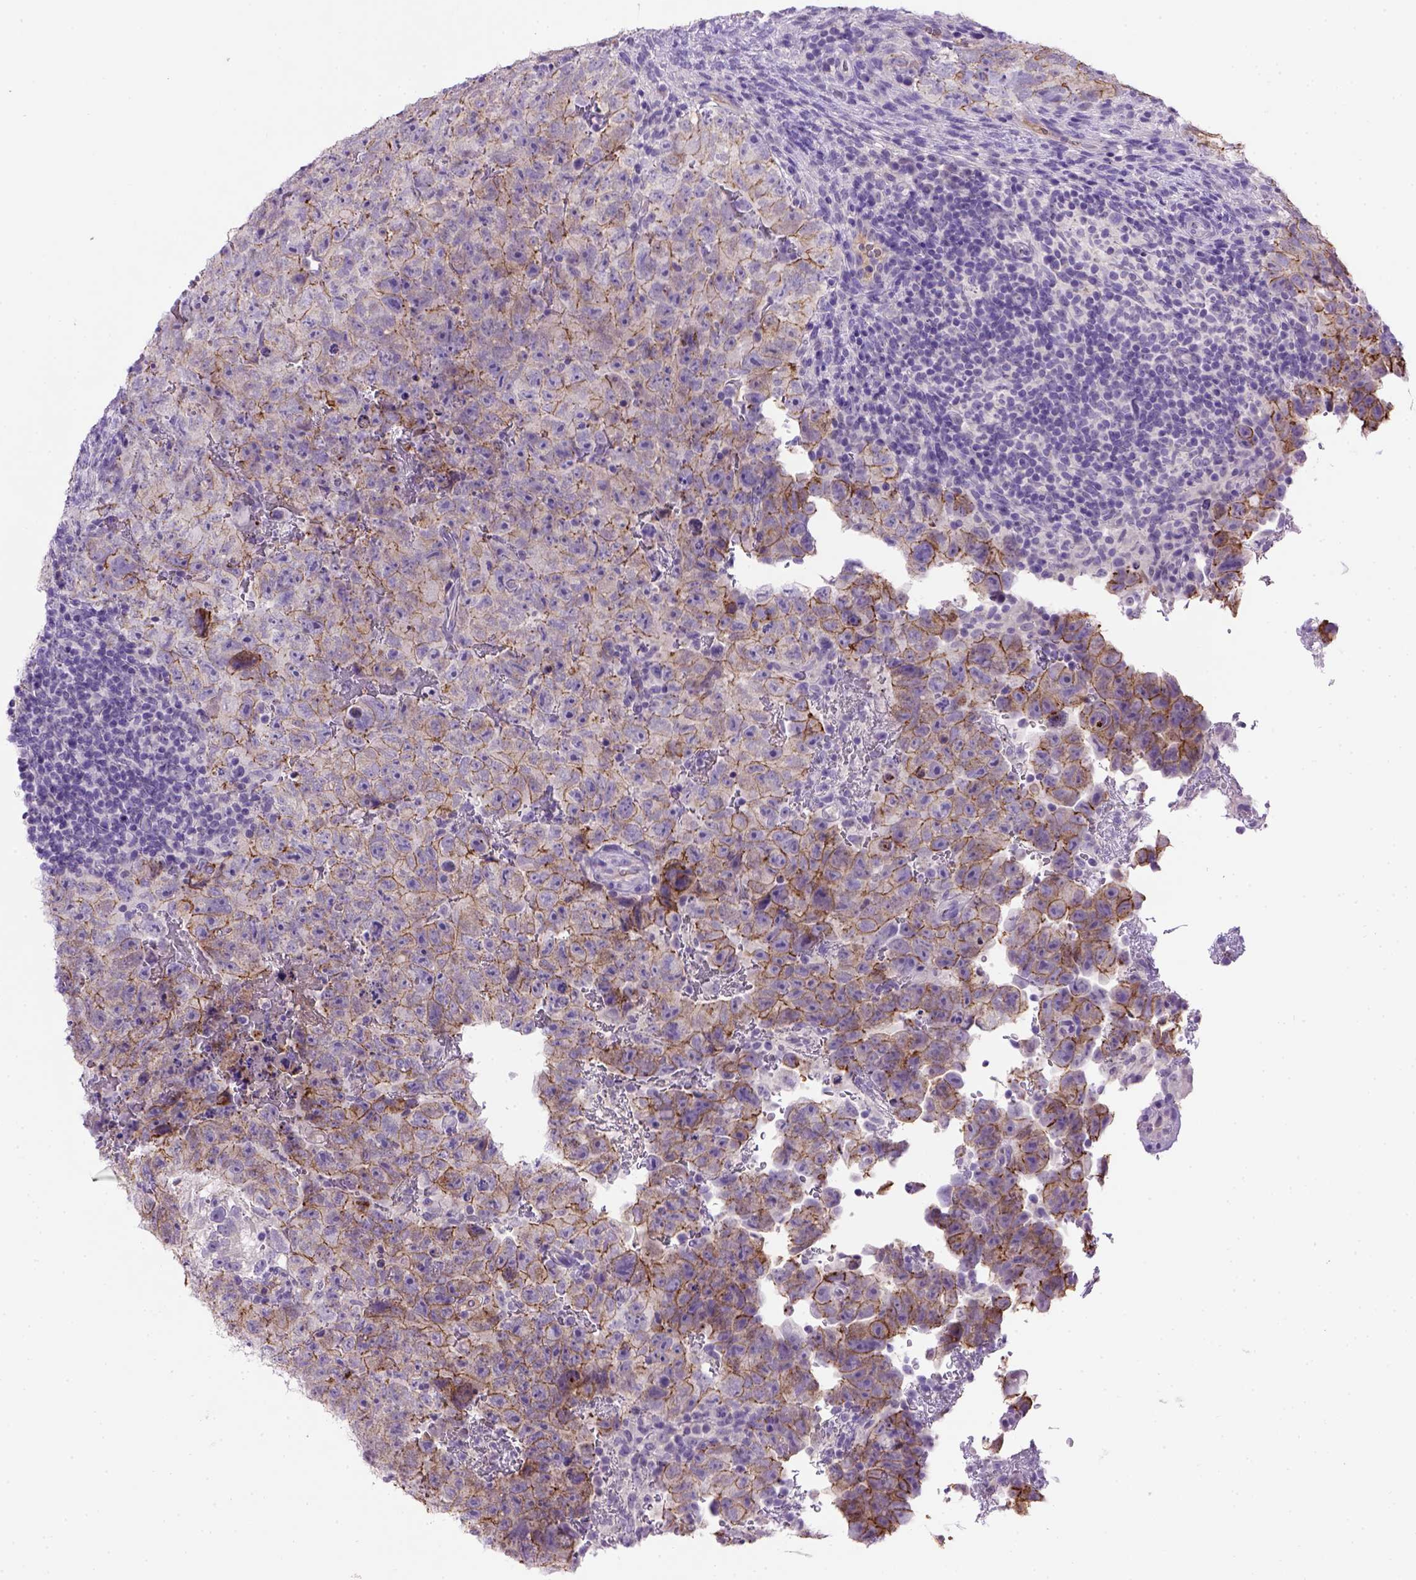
{"staining": {"intensity": "moderate", "quantity": "<25%", "location": "cytoplasmic/membranous"}, "tissue": "testis cancer", "cell_type": "Tumor cells", "image_type": "cancer", "snomed": [{"axis": "morphology", "description": "Carcinoma, Embryonal, NOS"}, {"axis": "topography", "description": "Testis"}], "caption": "Tumor cells display moderate cytoplasmic/membranous expression in about <25% of cells in testis cancer (embryonal carcinoma).", "gene": "CDH1", "patient": {"sex": "male", "age": 24}}